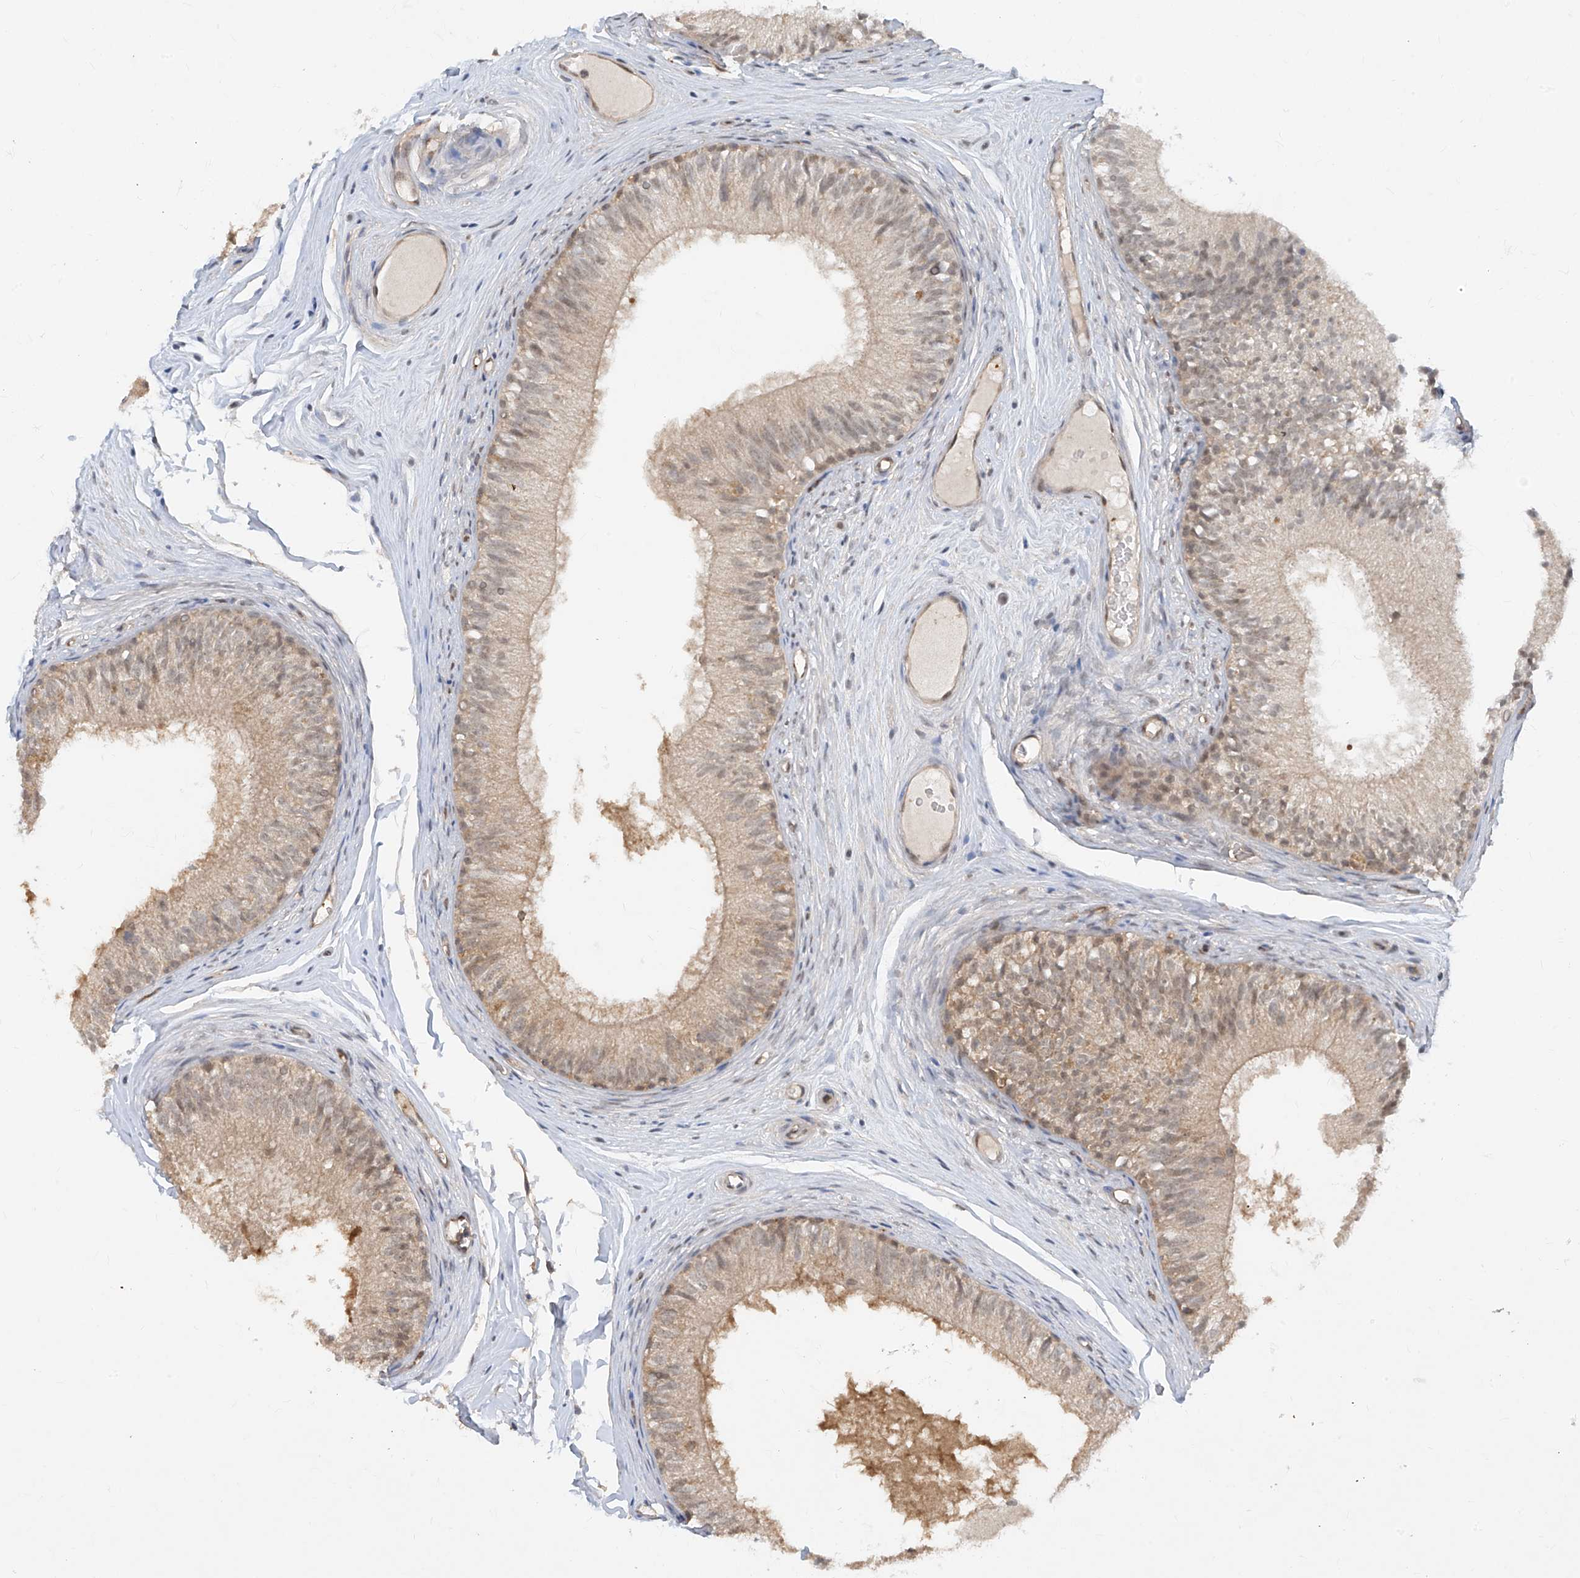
{"staining": {"intensity": "weak", "quantity": "25%-75%", "location": "cytoplasmic/membranous,nuclear"}, "tissue": "epididymis", "cell_type": "Glandular cells", "image_type": "normal", "snomed": [{"axis": "morphology", "description": "Normal tissue, NOS"}, {"axis": "morphology", "description": "Seminoma in situ"}, {"axis": "topography", "description": "Testis"}, {"axis": "topography", "description": "Epididymis"}], "caption": "Protein staining of normal epididymis reveals weak cytoplasmic/membranous,nuclear expression in approximately 25%-75% of glandular cells.", "gene": "ZNF358", "patient": {"sex": "male", "age": 28}}